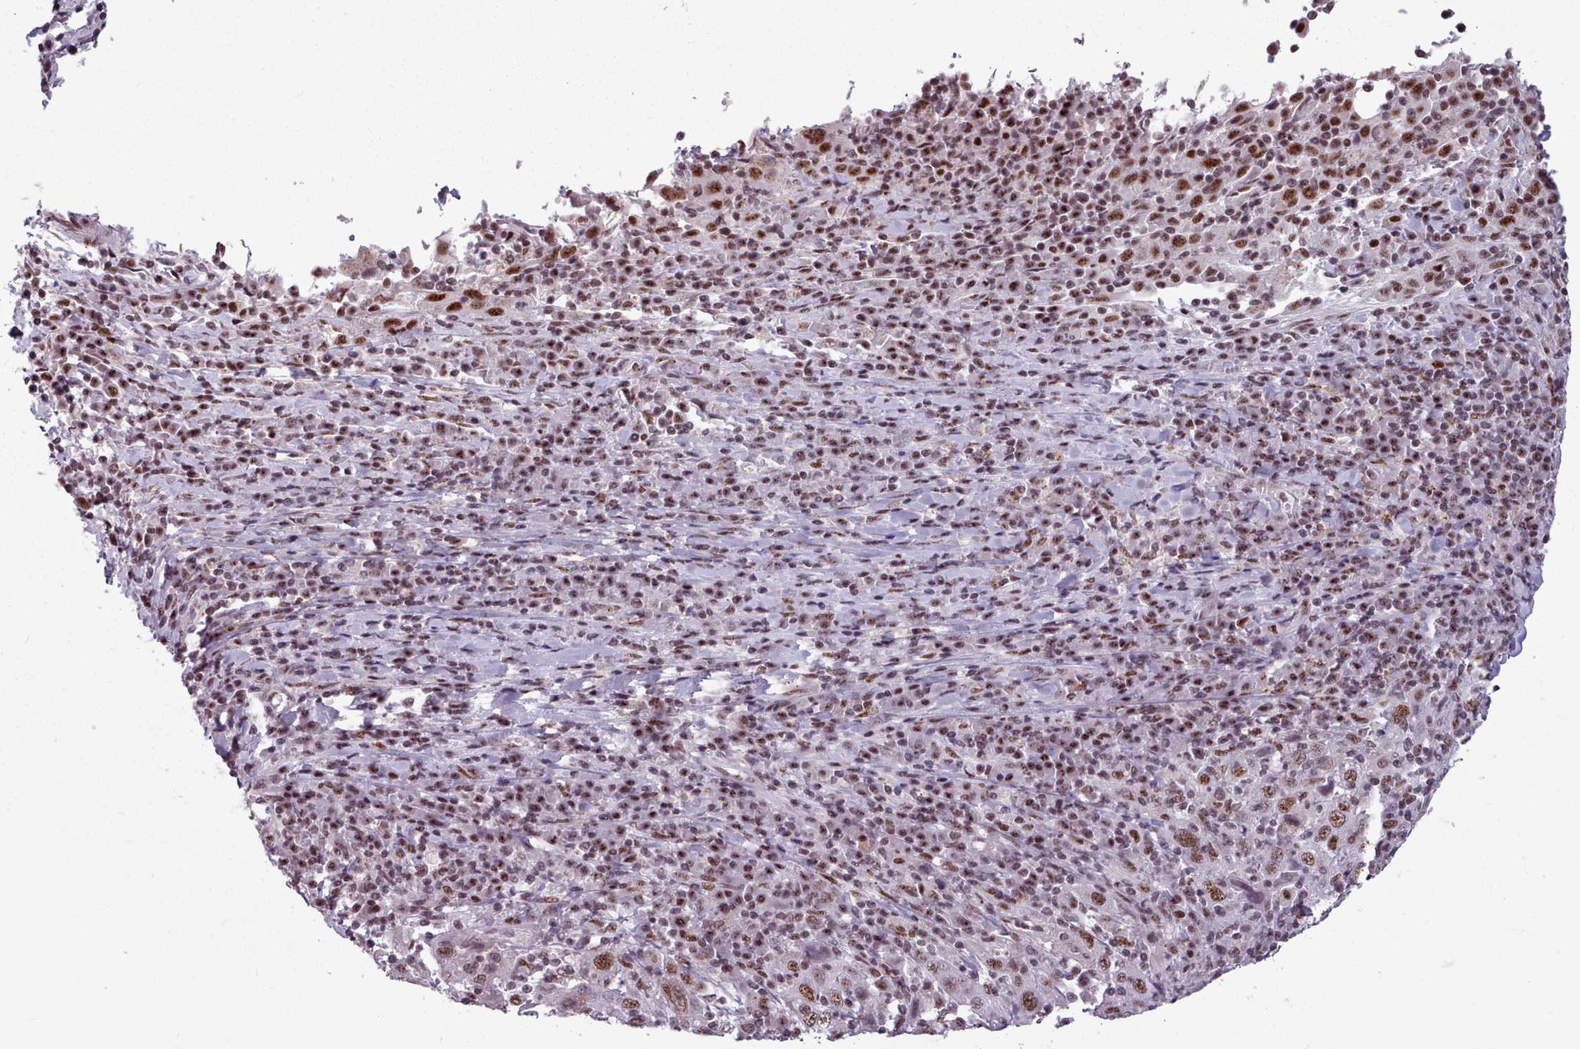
{"staining": {"intensity": "moderate", "quantity": ">75%", "location": "nuclear"}, "tissue": "cervical cancer", "cell_type": "Tumor cells", "image_type": "cancer", "snomed": [{"axis": "morphology", "description": "Squamous cell carcinoma, NOS"}, {"axis": "topography", "description": "Cervix"}], "caption": "DAB (3,3'-diaminobenzidine) immunohistochemical staining of squamous cell carcinoma (cervical) demonstrates moderate nuclear protein staining in approximately >75% of tumor cells.", "gene": "SRRM1", "patient": {"sex": "female", "age": 46}}